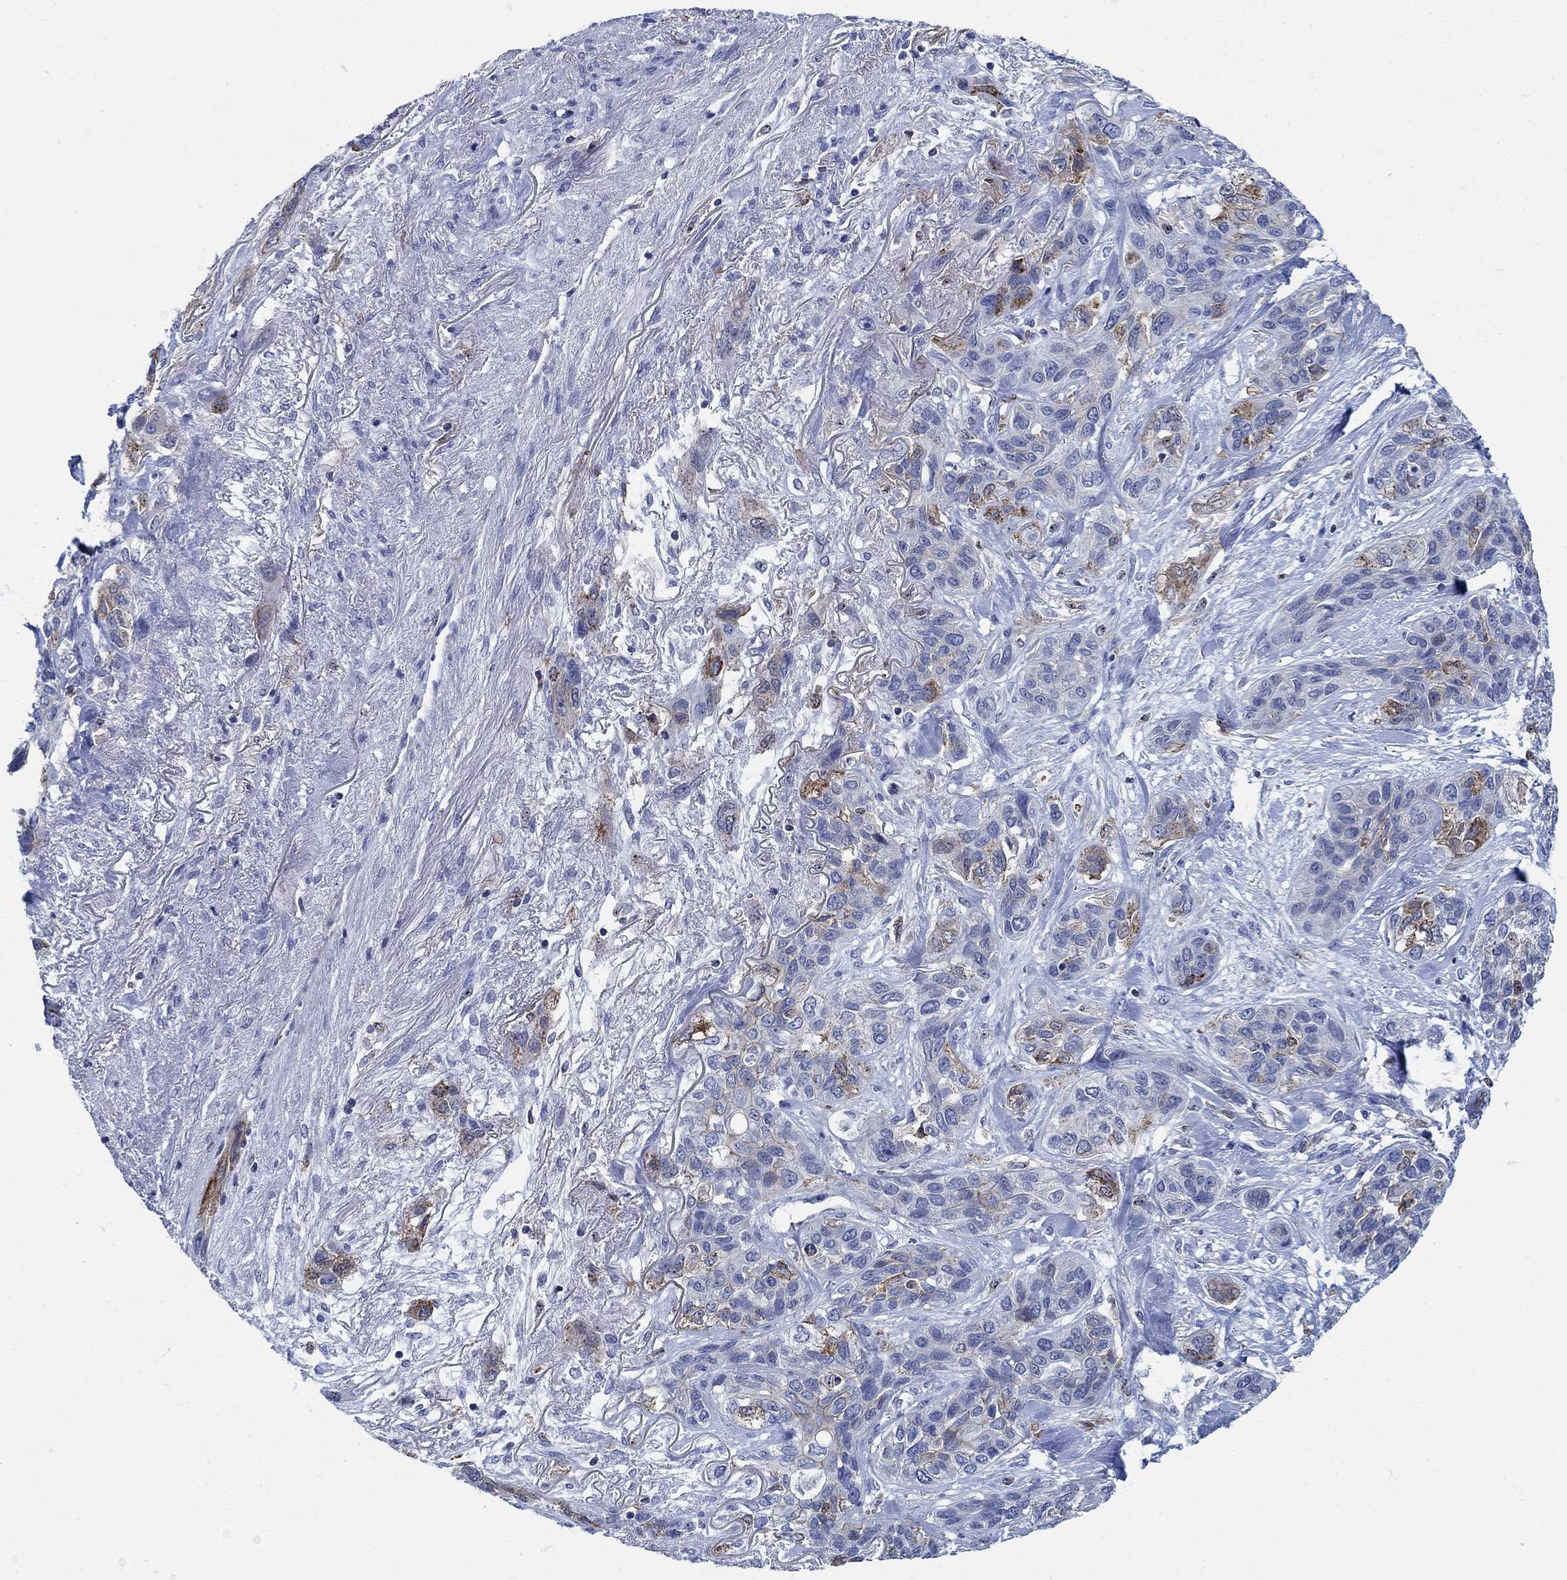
{"staining": {"intensity": "moderate", "quantity": "<25%", "location": "cytoplasmic/membranous"}, "tissue": "lung cancer", "cell_type": "Tumor cells", "image_type": "cancer", "snomed": [{"axis": "morphology", "description": "Squamous cell carcinoma, NOS"}, {"axis": "topography", "description": "Lung"}], "caption": "Human squamous cell carcinoma (lung) stained with a protein marker displays moderate staining in tumor cells.", "gene": "PHF21B", "patient": {"sex": "female", "age": 70}}